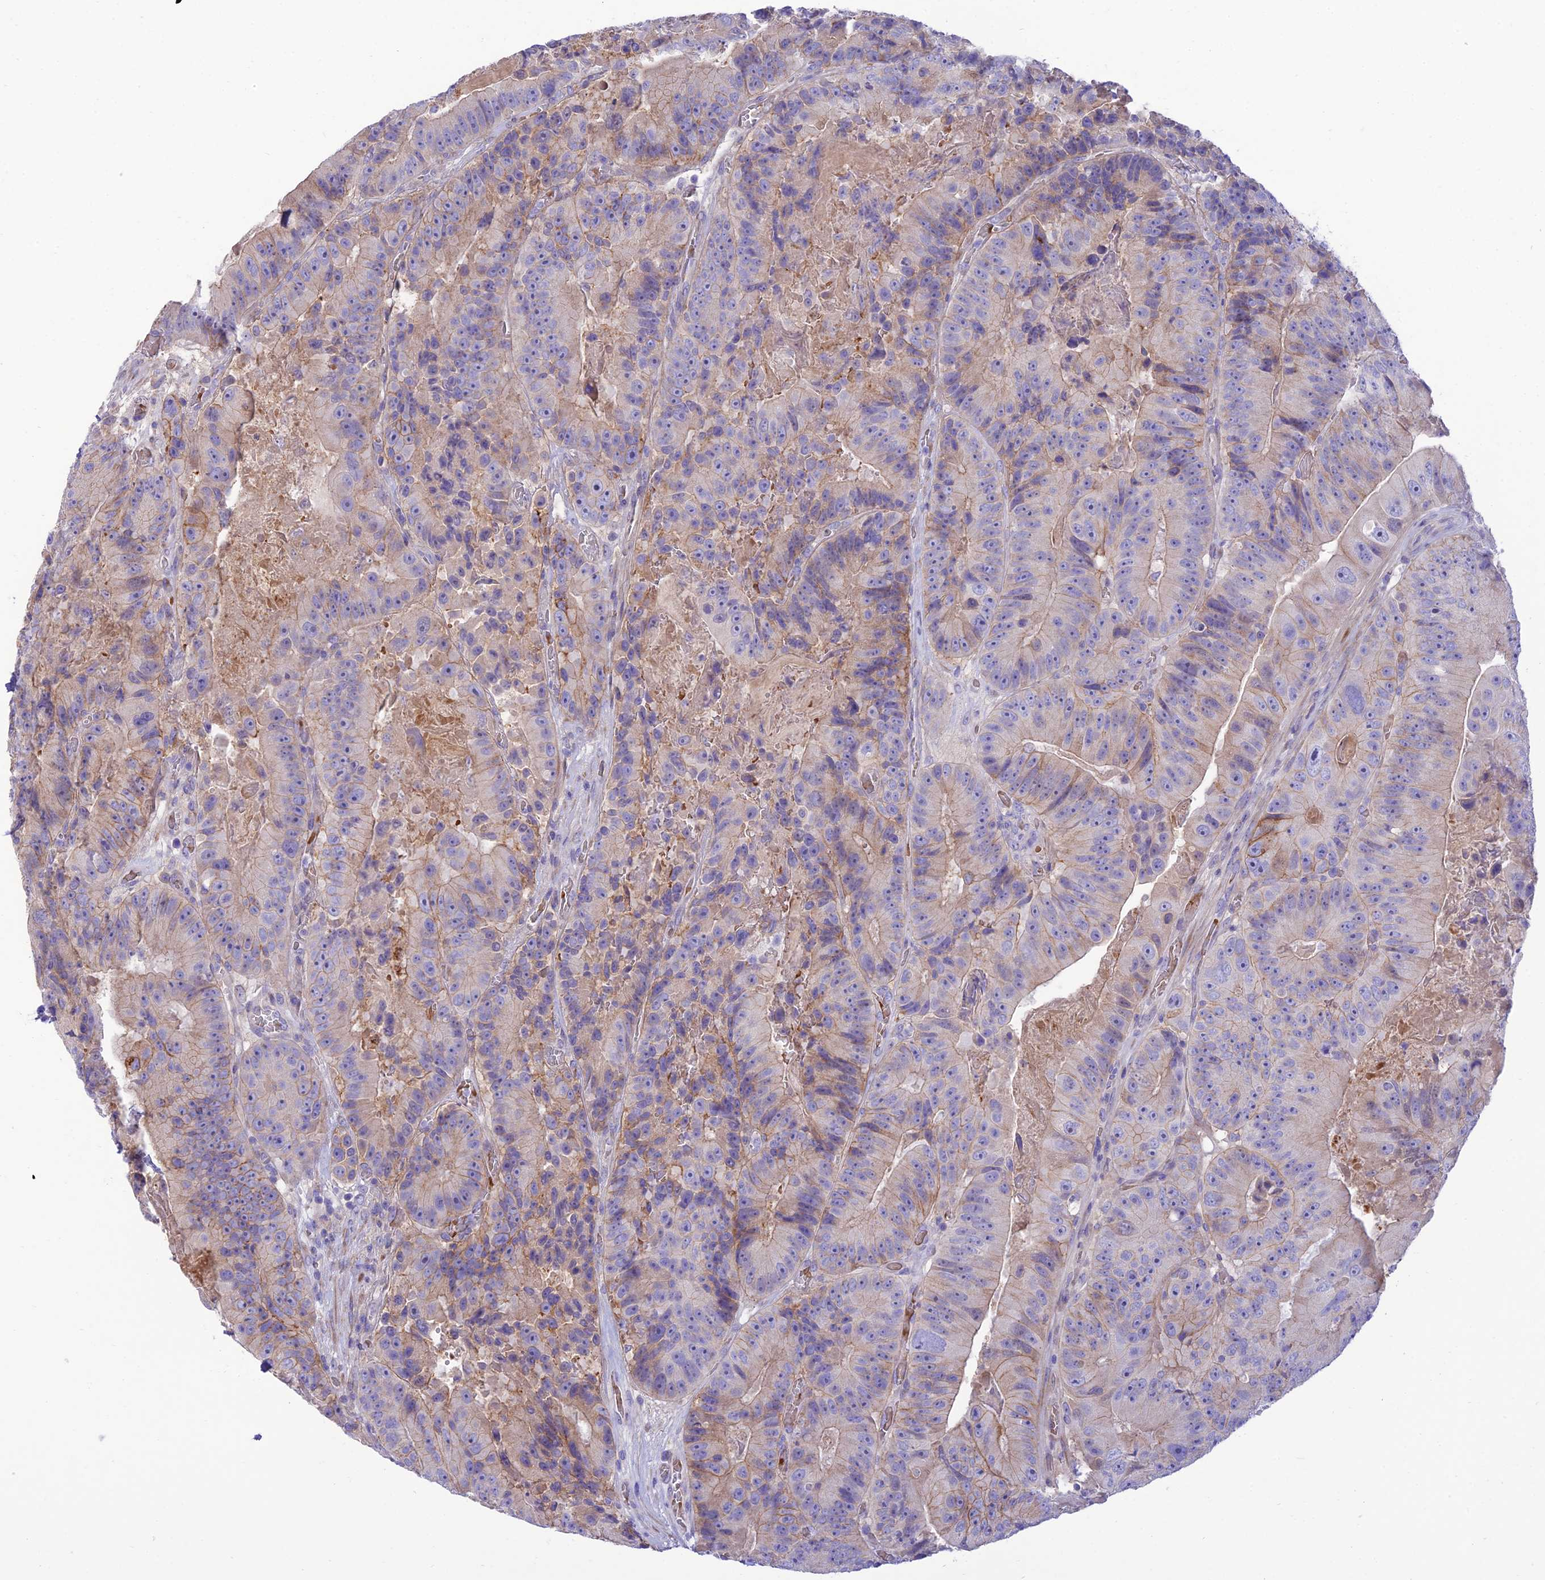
{"staining": {"intensity": "weak", "quantity": "25%-75%", "location": "cytoplasmic/membranous"}, "tissue": "colorectal cancer", "cell_type": "Tumor cells", "image_type": "cancer", "snomed": [{"axis": "morphology", "description": "Adenocarcinoma, NOS"}, {"axis": "topography", "description": "Colon"}], "caption": "Colorectal cancer (adenocarcinoma) was stained to show a protein in brown. There is low levels of weak cytoplasmic/membranous expression in about 25%-75% of tumor cells. Ihc stains the protein in brown and the nuclei are stained blue.", "gene": "CCDC157", "patient": {"sex": "female", "age": 86}}